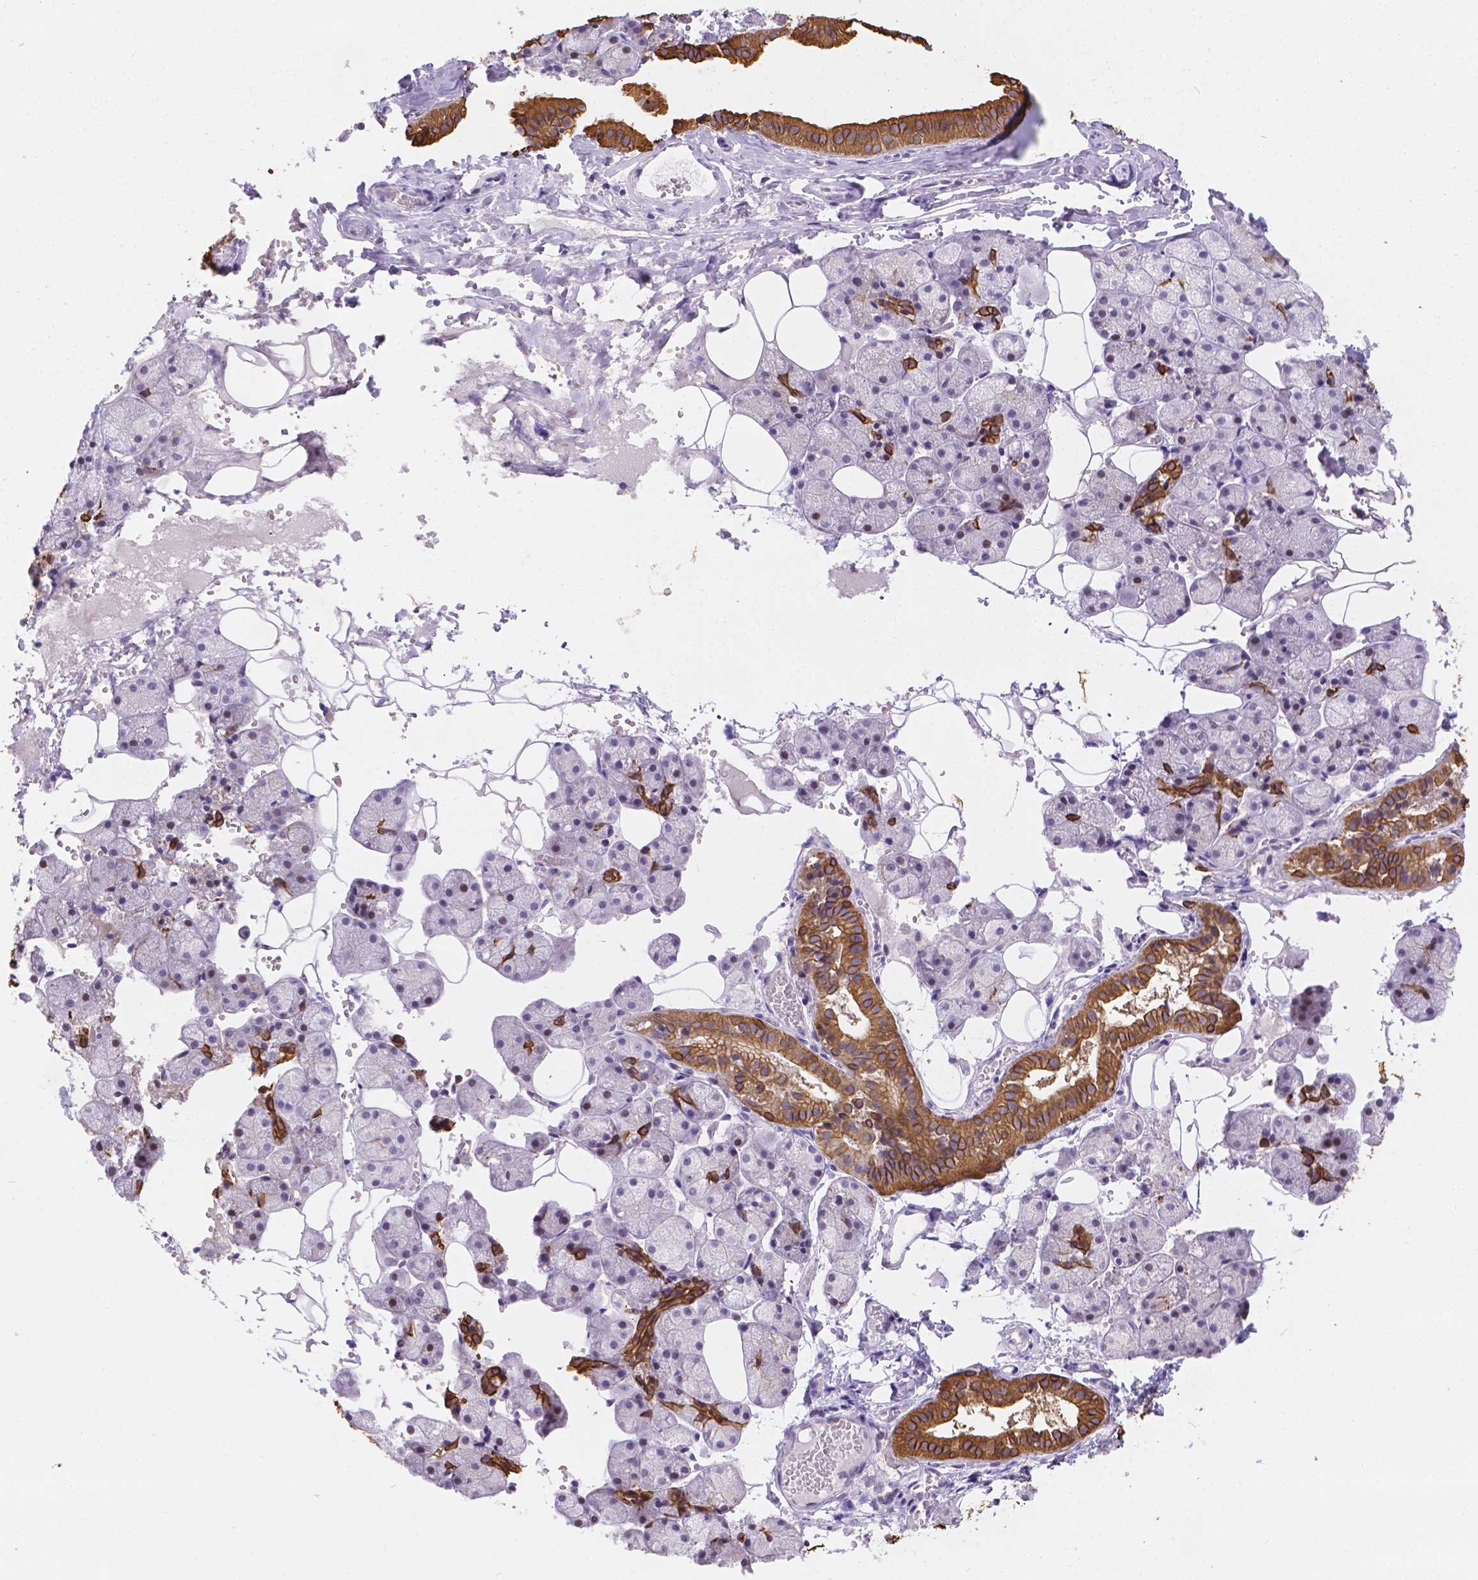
{"staining": {"intensity": "strong", "quantity": "25%-75%", "location": "cytoplasmic/membranous"}, "tissue": "salivary gland", "cell_type": "Glandular cells", "image_type": "normal", "snomed": [{"axis": "morphology", "description": "Normal tissue, NOS"}, {"axis": "topography", "description": "Salivary gland"}], "caption": "Protein expression analysis of normal salivary gland reveals strong cytoplasmic/membranous positivity in about 25%-75% of glandular cells.", "gene": "DMWD", "patient": {"sex": "male", "age": 38}}